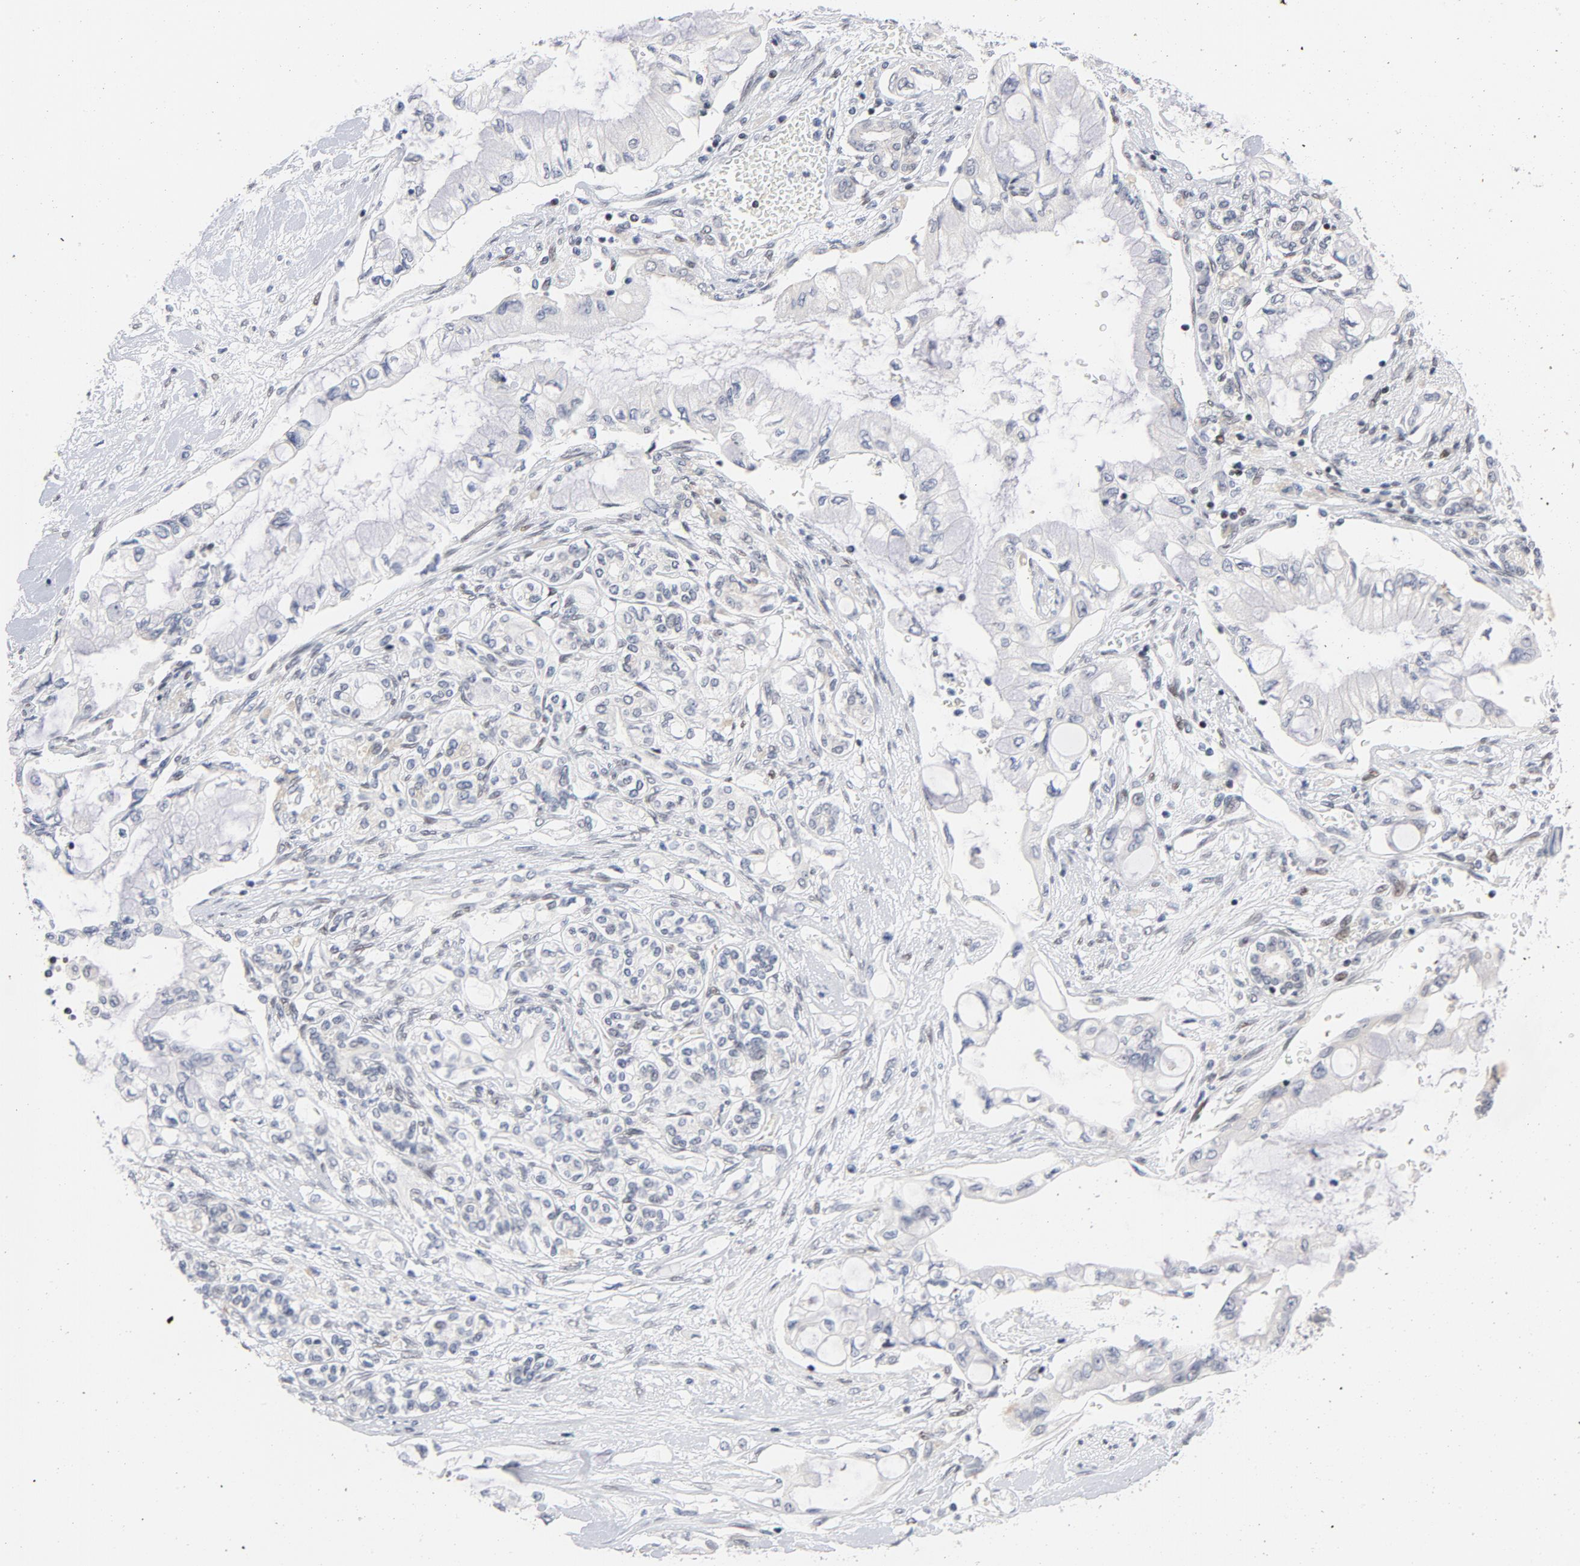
{"staining": {"intensity": "negative", "quantity": "none", "location": "none"}, "tissue": "pancreatic cancer", "cell_type": "Tumor cells", "image_type": "cancer", "snomed": [{"axis": "morphology", "description": "Adenocarcinoma, NOS"}, {"axis": "topography", "description": "Pancreas"}], "caption": "DAB (3,3'-diaminobenzidine) immunohistochemical staining of pancreatic cancer (adenocarcinoma) displays no significant positivity in tumor cells.", "gene": "NFIC", "patient": {"sex": "female", "age": 70}}